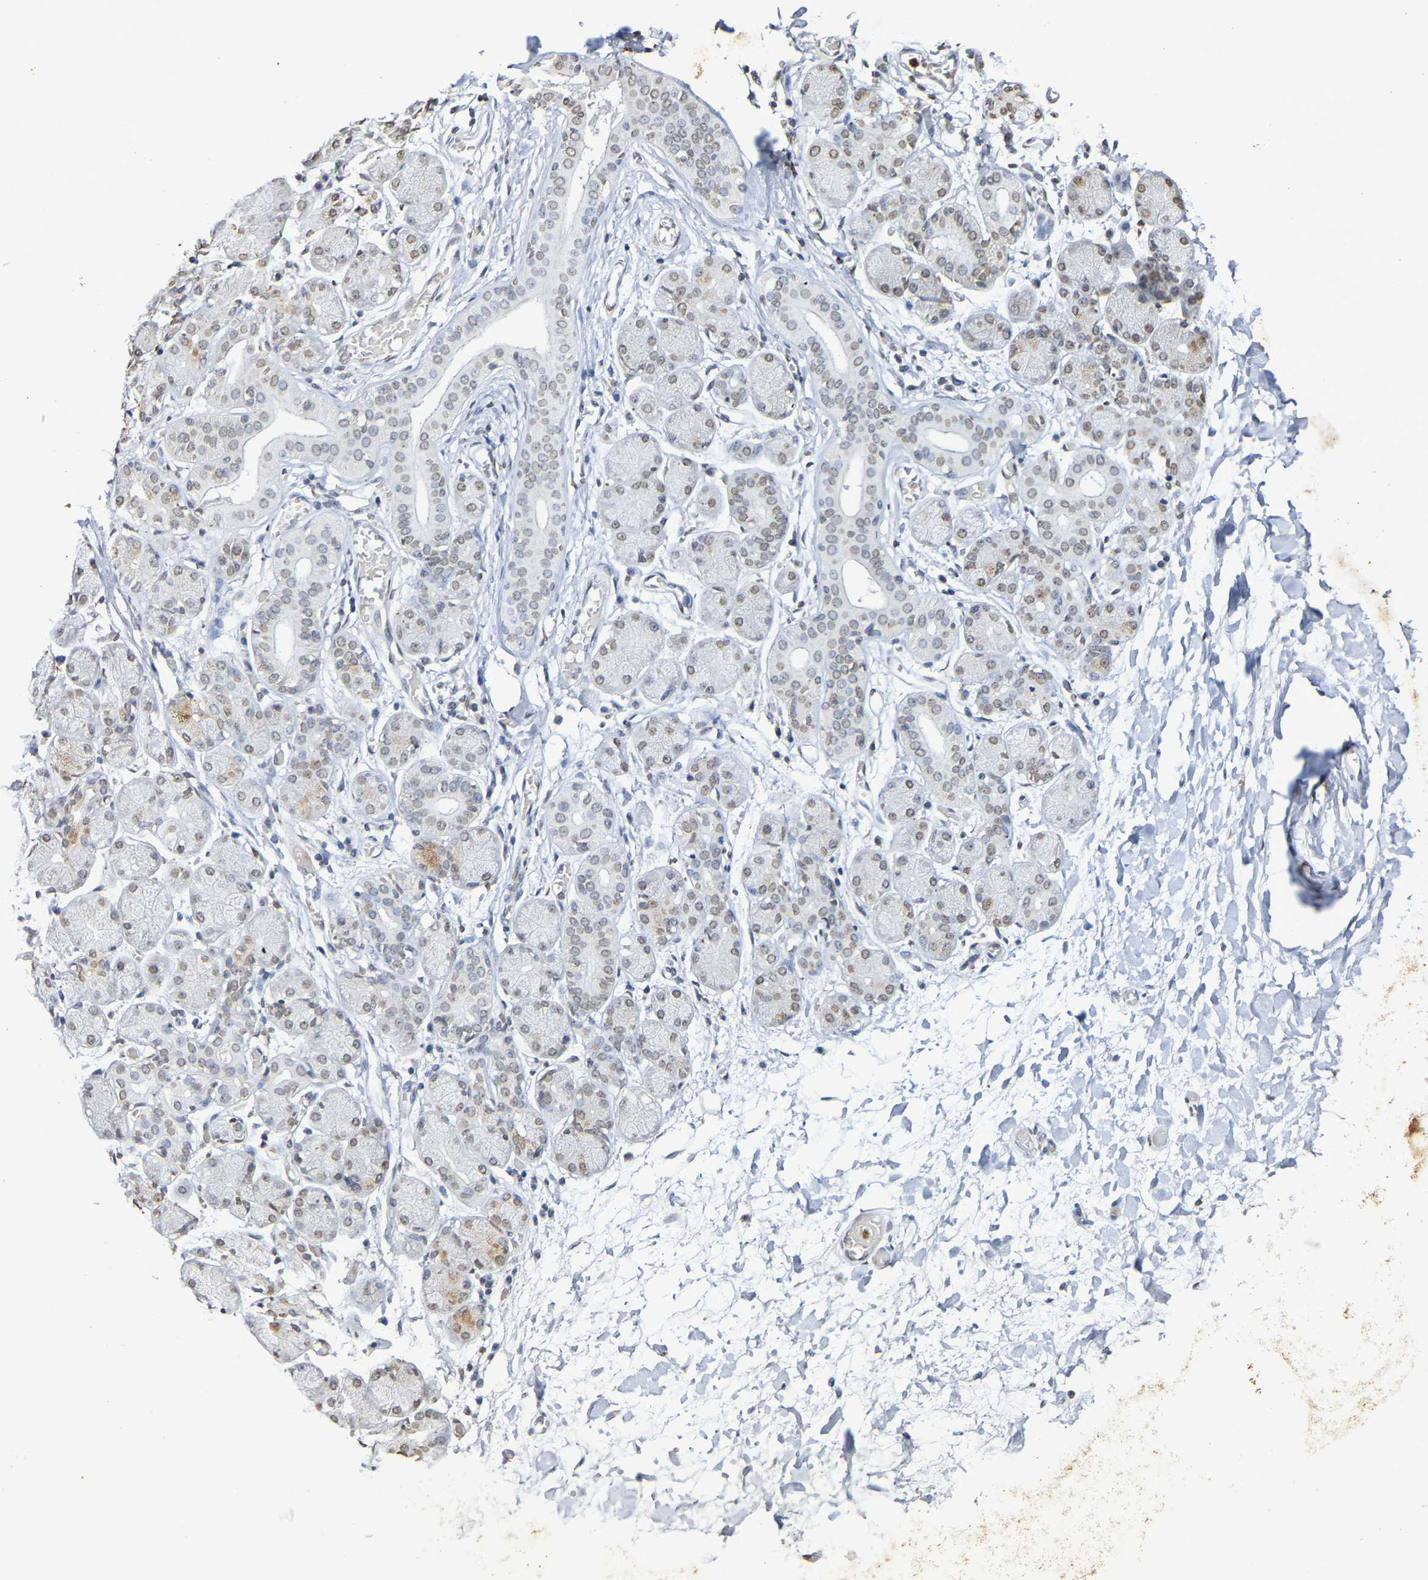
{"staining": {"intensity": "moderate", "quantity": "25%-75%", "location": "nuclear"}, "tissue": "salivary gland", "cell_type": "Glandular cells", "image_type": "normal", "snomed": [{"axis": "morphology", "description": "Normal tissue, NOS"}, {"axis": "topography", "description": "Salivary gland"}], "caption": "Moderate nuclear staining is appreciated in about 25%-75% of glandular cells in unremarkable salivary gland.", "gene": "ATF4", "patient": {"sex": "female", "age": 24}}